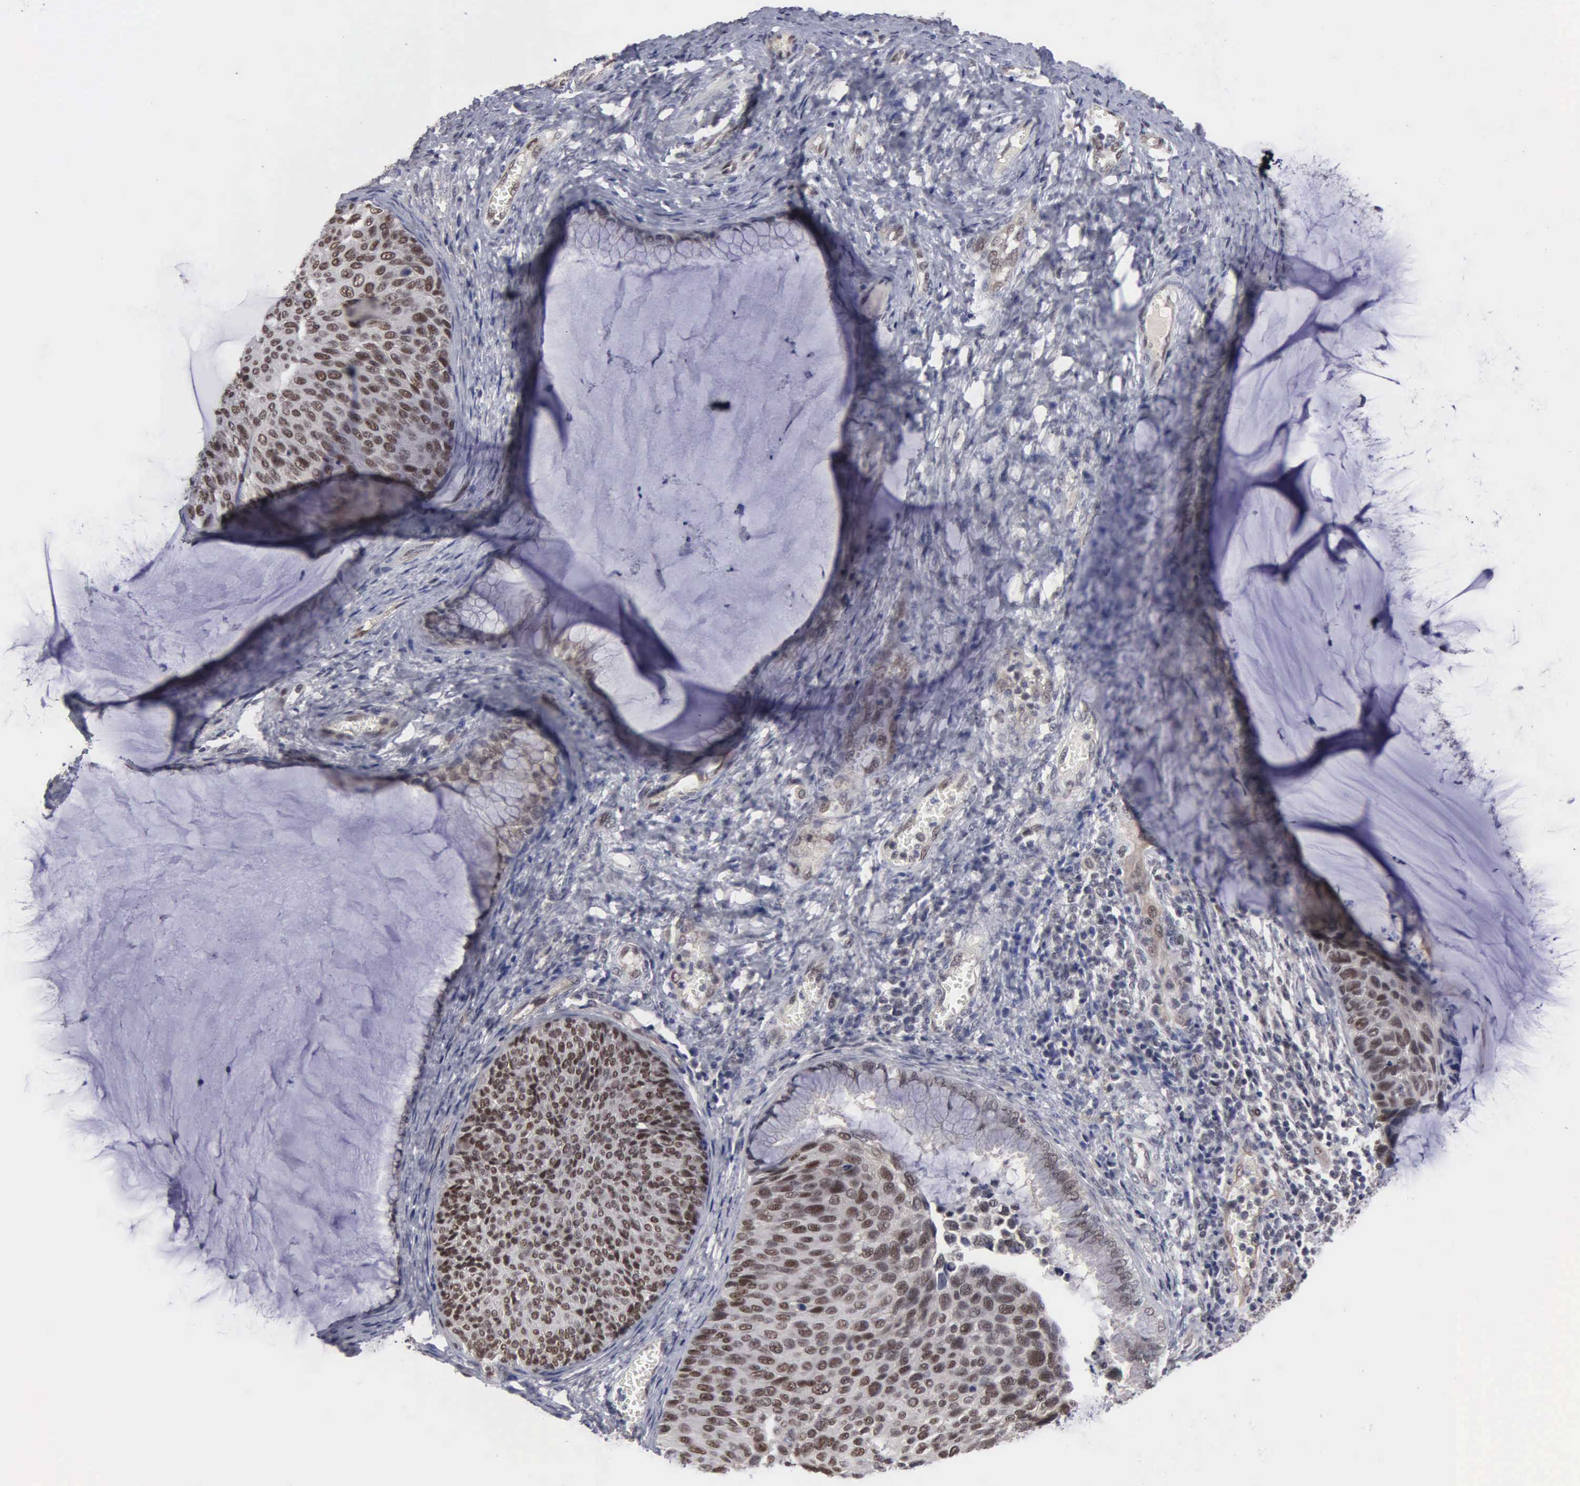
{"staining": {"intensity": "moderate", "quantity": ">75%", "location": "nuclear"}, "tissue": "cervical cancer", "cell_type": "Tumor cells", "image_type": "cancer", "snomed": [{"axis": "morphology", "description": "Squamous cell carcinoma, NOS"}, {"axis": "topography", "description": "Cervix"}], "caption": "Cervical cancer stained for a protein (brown) displays moderate nuclear positive expression in approximately >75% of tumor cells.", "gene": "ZBTB33", "patient": {"sex": "female", "age": 36}}